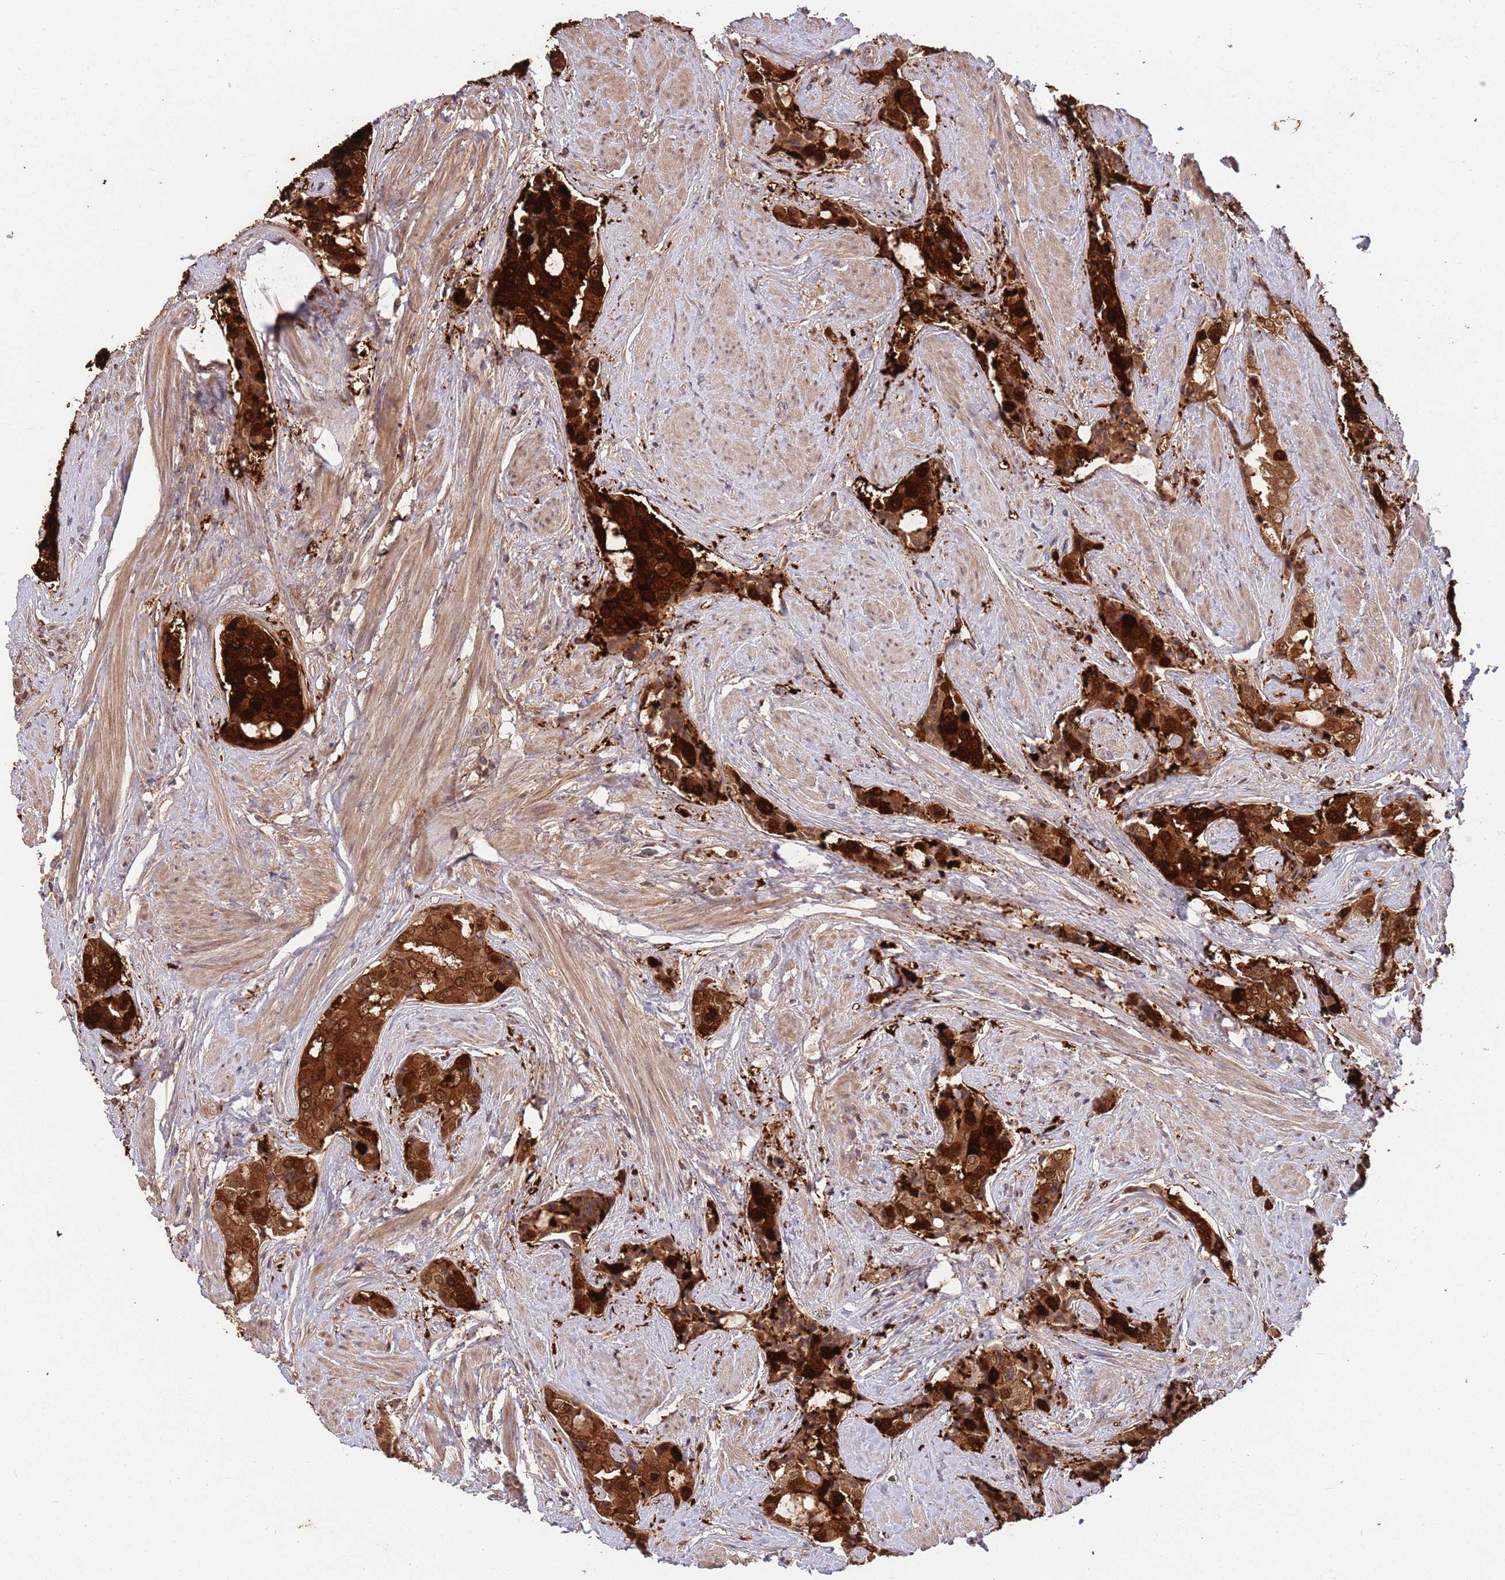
{"staining": {"intensity": "strong", "quantity": ">75%", "location": "cytoplasmic/membranous,nuclear"}, "tissue": "prostate cancer", "cell_type": "Tumor cells", "image_type": "cancer", "snomed": [{"axis": "morphology", "description": "Adenocarcinoma, High grade"}, {"axis": "topography", "description": "Prostate"}], "caption": "This photomicrograph exhibits prostate cancer stained with immunohistochemistry (IHC) to label a protein in brown. The cytoplasmic/membranous and nuclear of tumor cells show strong positivity for the protein. Nuclei are counter-stained blue.", "gene": "SALL1", "patient": {"sex": "male", "age": 71}}